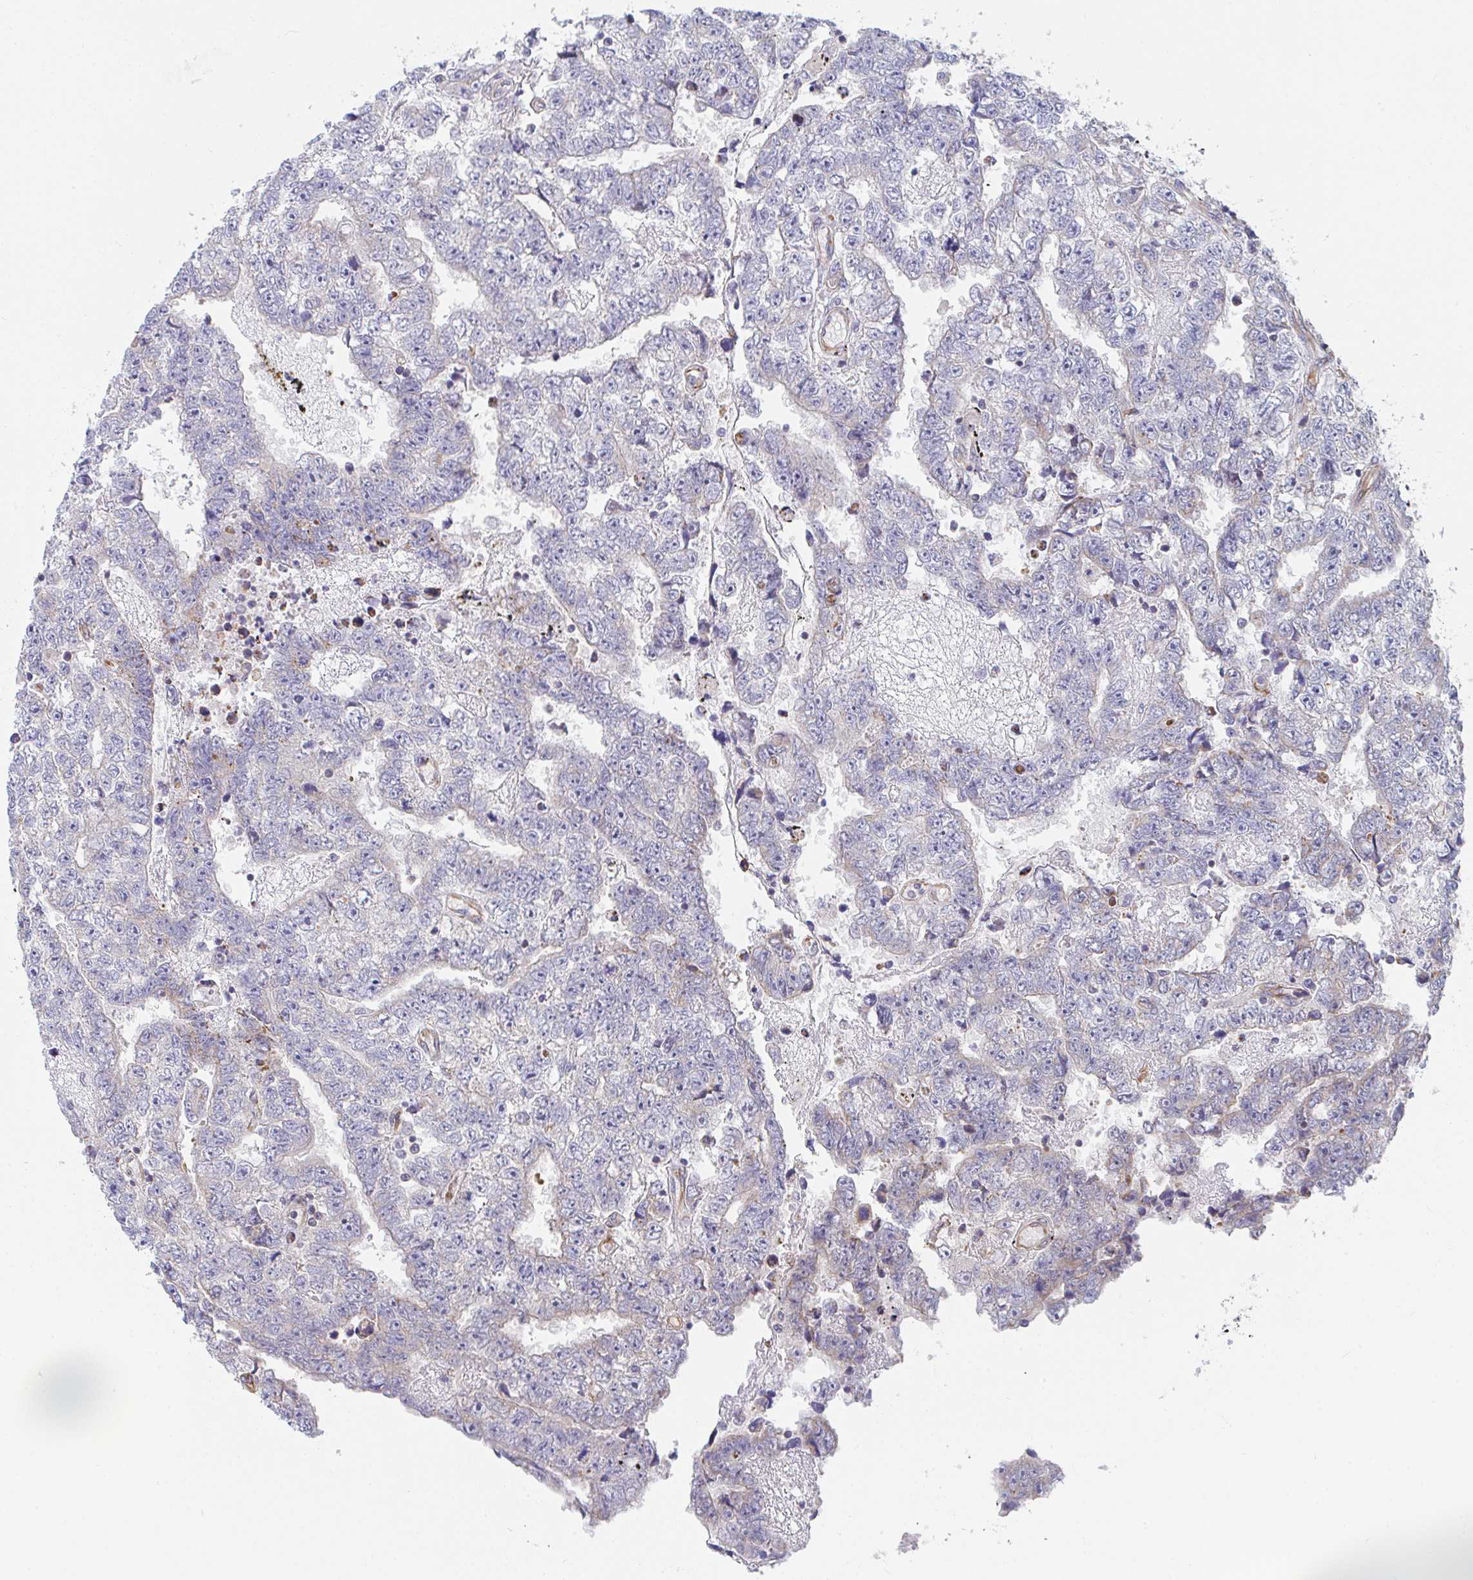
{"staining": {"intensity": "negative", "quantity": "none", "location": "none"}, "tissue": "testis cancer", "cell_type": "Tumor cells", "image_type": "cancer", "snomed": [{"axis": "morphology", "description": "Carcinoma, Embryonal, NOS"}, {"axis": "topography", "description": "Testis"}], "caption": "High magnification brightfield microscopy of testis embryonal carcinoma stained with DAB (brown) and counterstained with hematoxylin (blue): tumor cells show no significant expression.", "gene": "EIF1AD", "patient": {"sex": "male", "age": 25}}